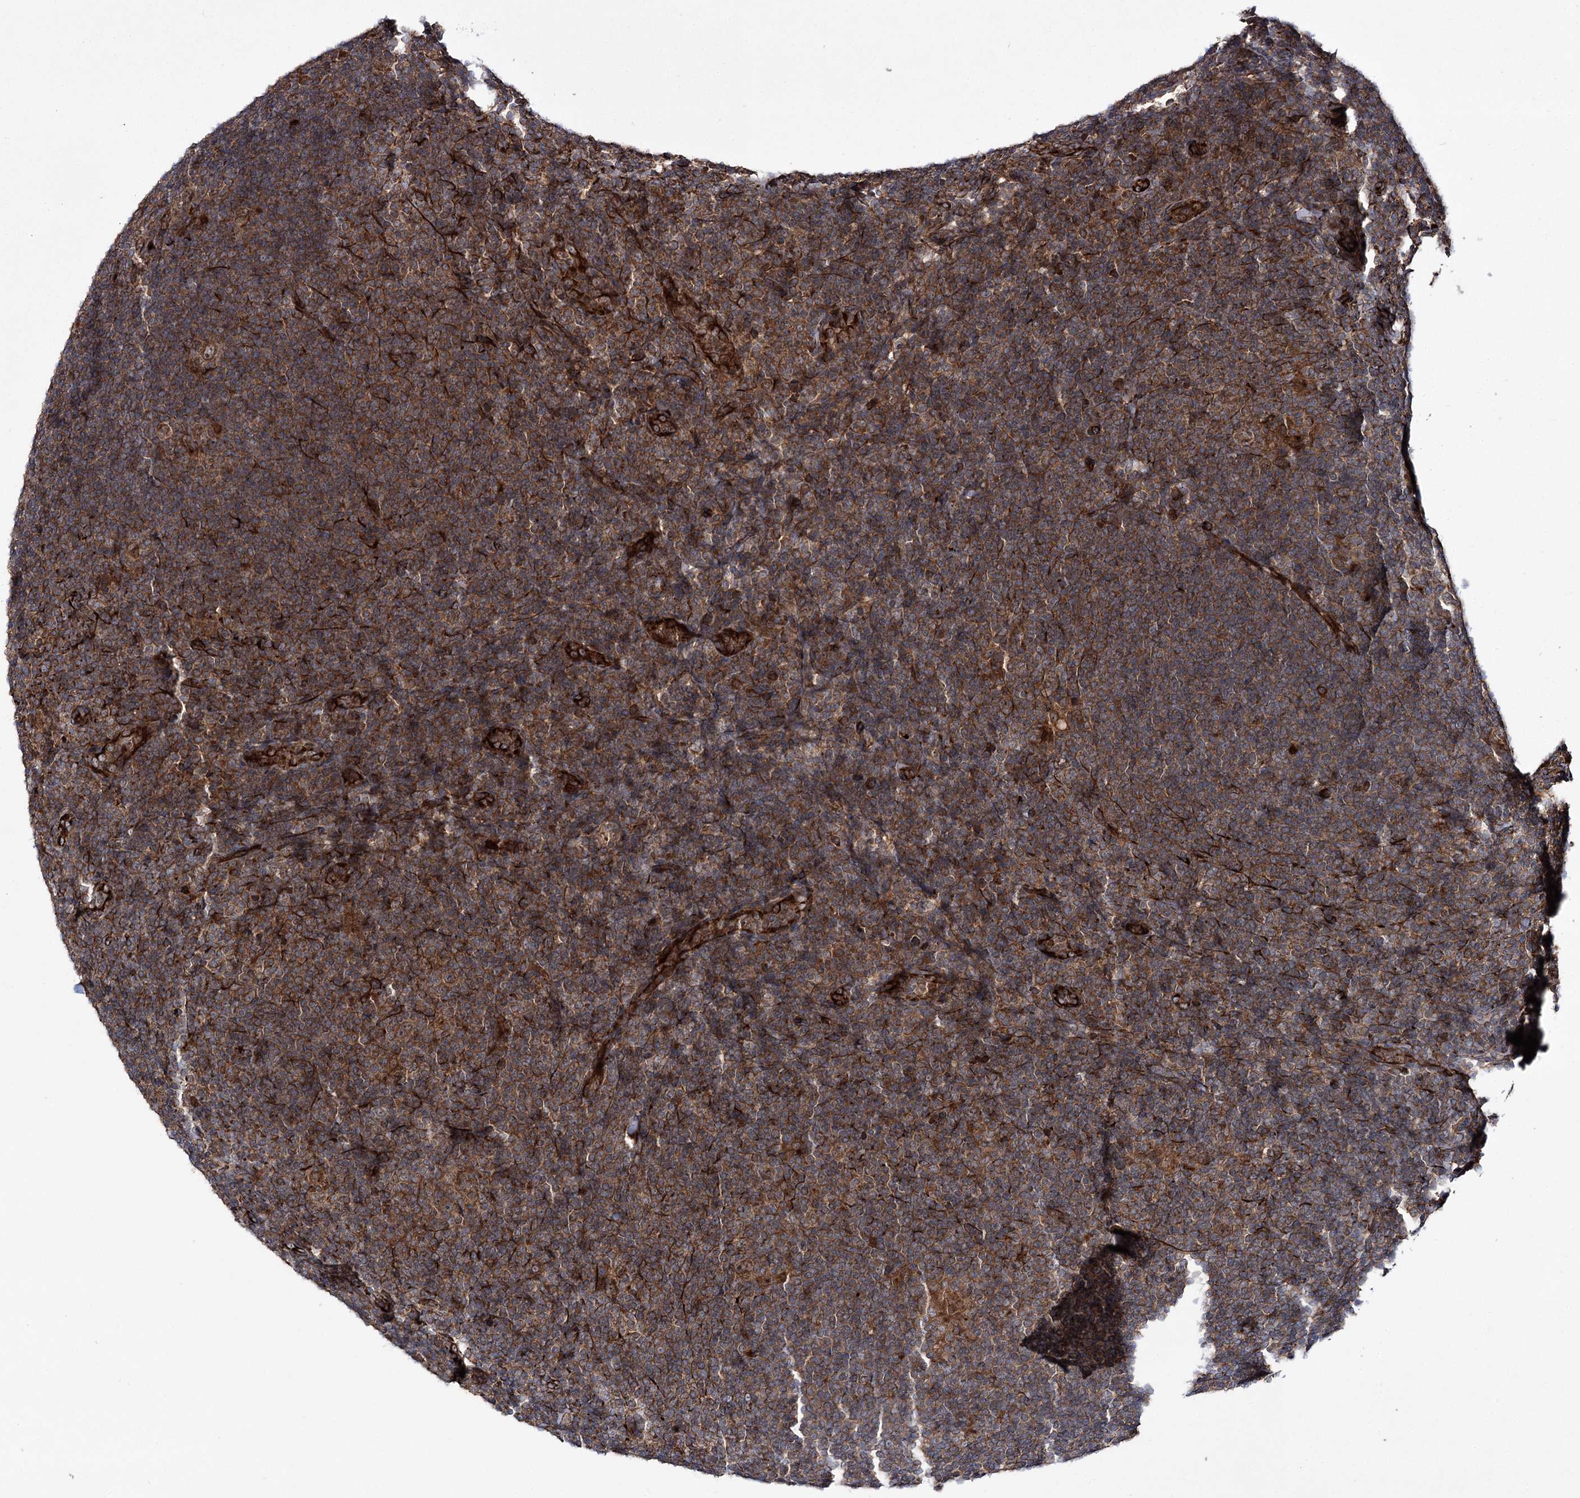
{"staining": {"intensity": "moderate", "quantity": ">75%", "location": "cytoplasmic/membranous"}, "tissue": "lymphoma", "cell_type": "Tumor cells", "image_type": "cancer", "snomed": [{"axis": "morphology", "description": "Hodgkin's disease, NOS"}, {"axis": "topography", "description": "Lymph node"}], "caption": "Protein expression analysis of lymphoma exhibits moderate cytoplasmic/membranous expression in about >75% of tumor cells.", "gene": "HECTD2", "patient": {"sex": "female", "age": 57}}